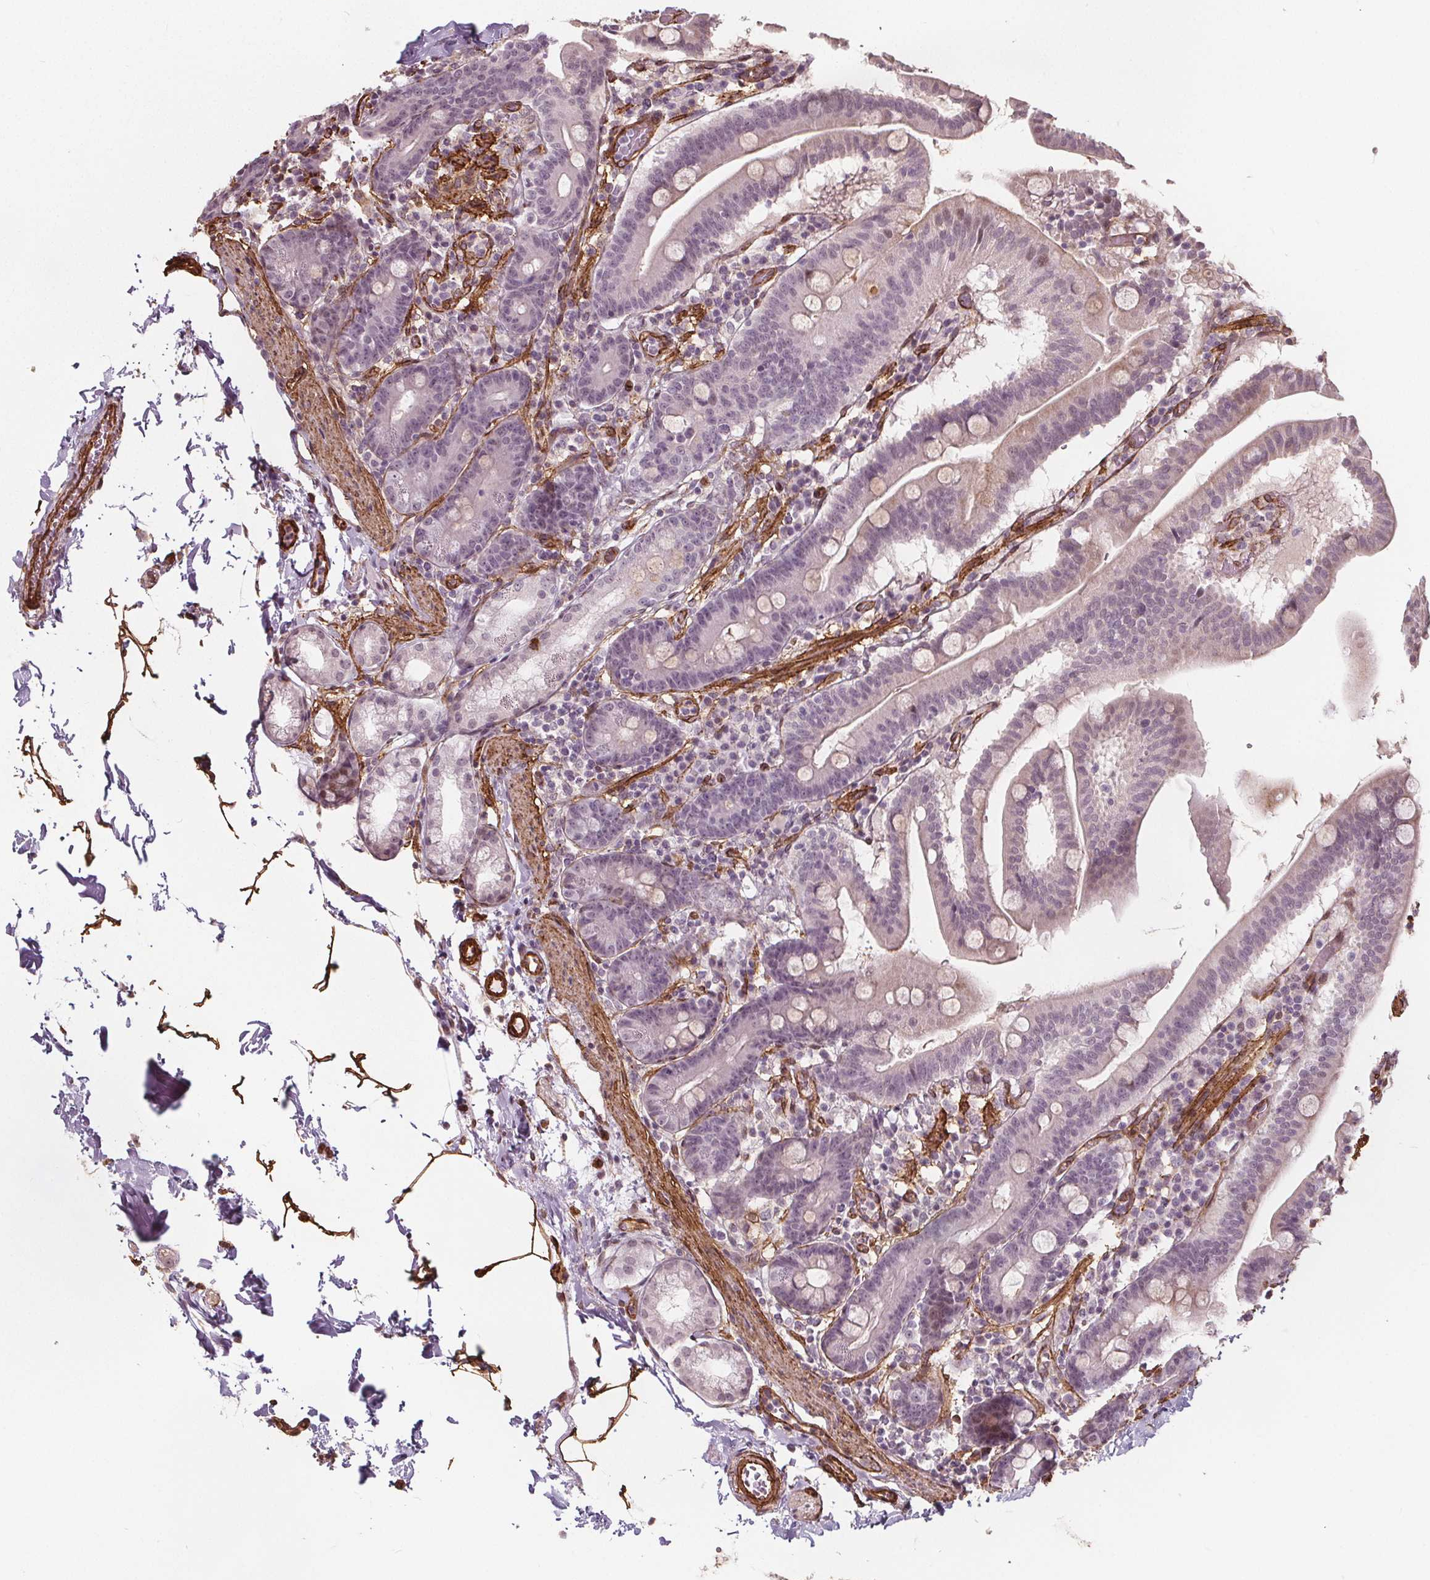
{"staining": {"intensity": "negative", "quantity": "none", "location": "none"}, "tissue": "duodenum", "cell_type": "Glandular cells", "image_type": "normal", "snomed": [{"axis": "morphology", "description": "Normal tissue, NOS"}, {"axis": "topography", "description": "Pancreas"}, {"axis": "topography", "description": "Duodenum"}], "caption": "The histopathology image exhibits no significant positivity in glandular cells of duodenum. The staining was performed using DAB (3,3'-diaminobenzidine) to visualize the protein expression in brown, while the nuclei were stained in blue with hematoxylin (Magnification: 20x).", "gene": "HAS1", "patient": {"sex": "male", "age": 59}}